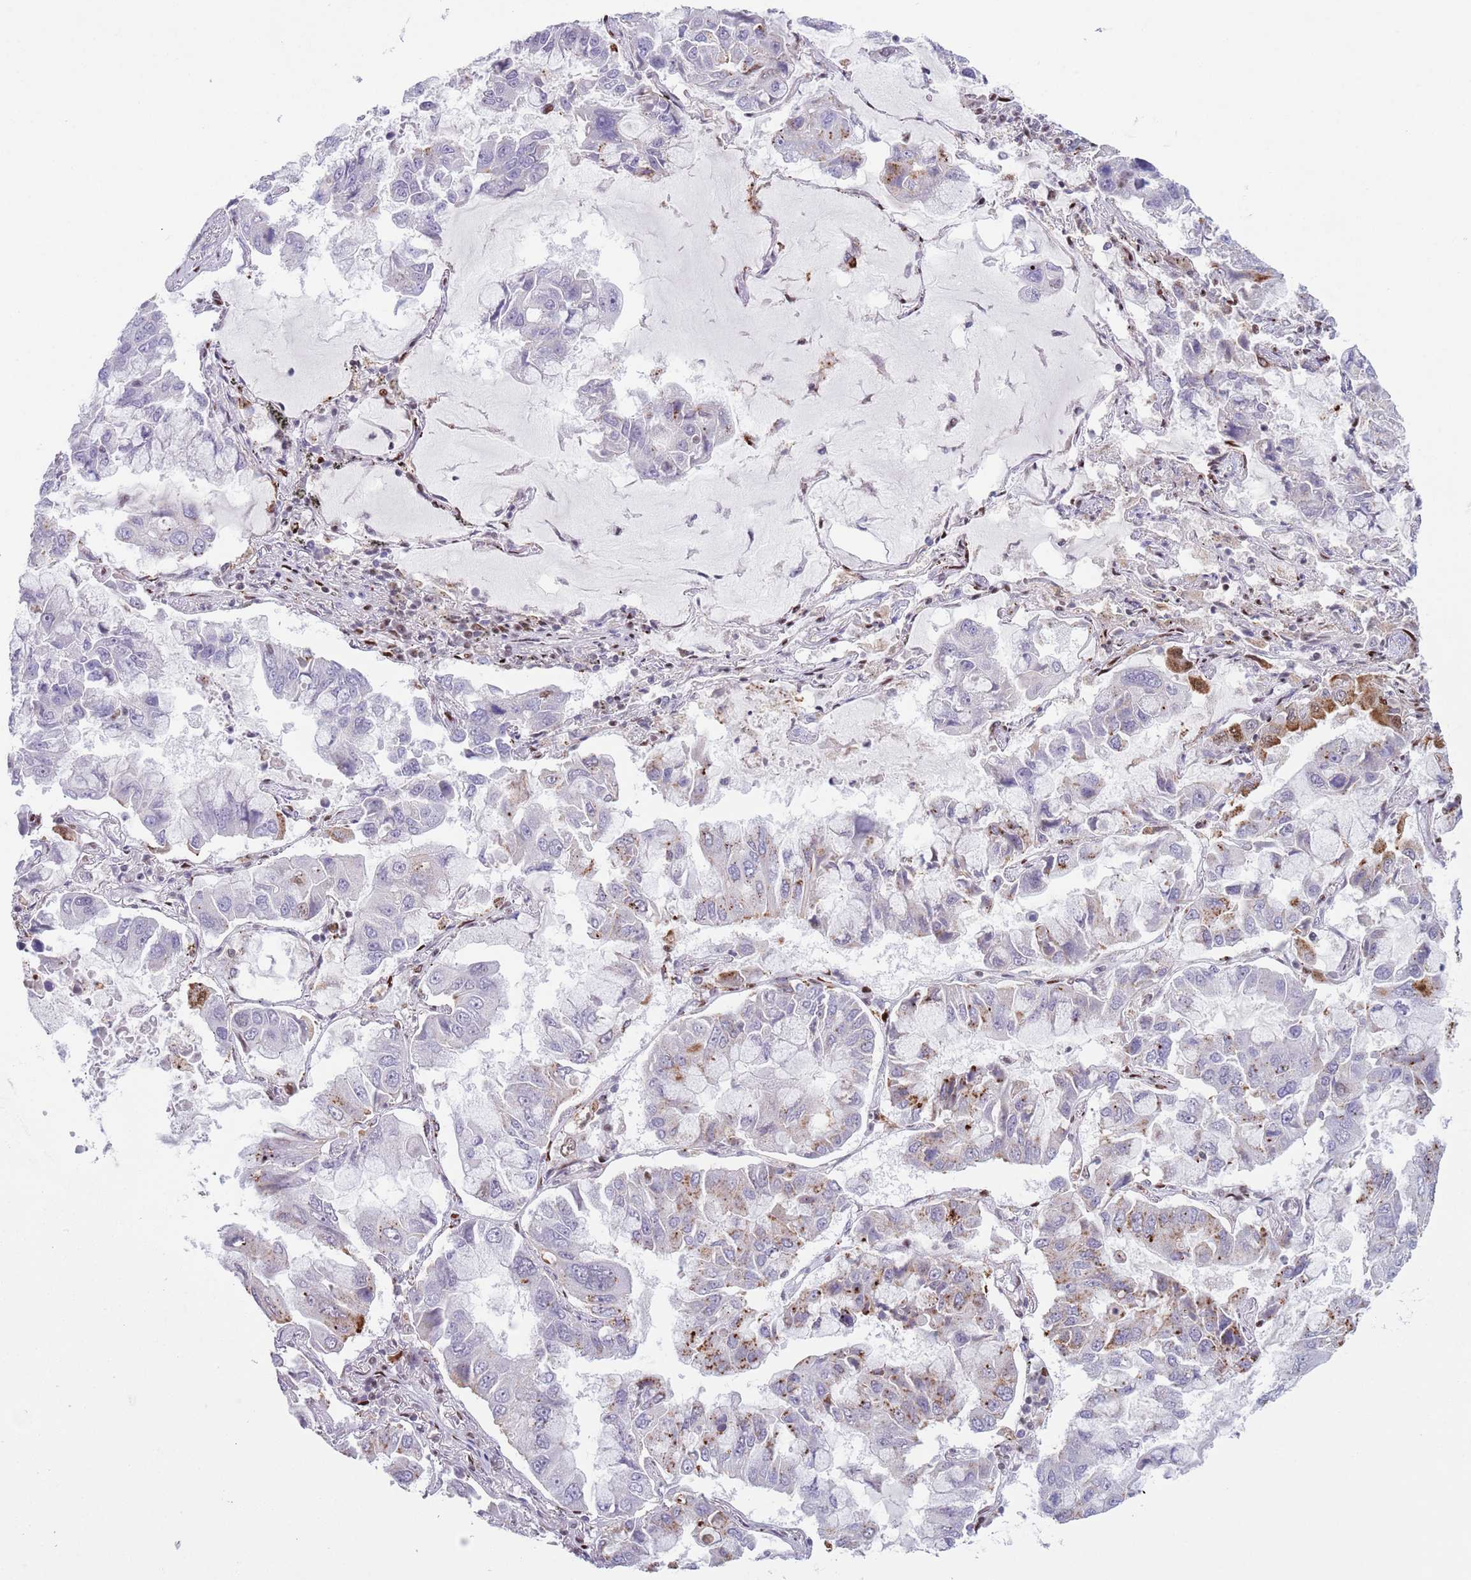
{"staining": {"intensity": "moderate", "quantity": "<25%", "location": "cytoplasmic/membranous"}, "tissue": "lung cancer", "cell_type": "Tumor cells", "image_type": "cancer", "snomed": [{"axis": "morphology", "description": "Adenocarcinoma, NOS"}, {"axis": "topography", "description": "Lung"}], "caption": "Immunohistochemical staining of lung cancer displays moderate cytoplasmic/membranous protein staining in about <25% of tumor cells. The protein is stained brown, and the nuclei are stained in blue (DAB (3,3'-diaminobenzidine) IHC with brightfield microscopy, high magnification).", "gene": "MFSD10", "patient": {"sex": "male", "age": 64}}